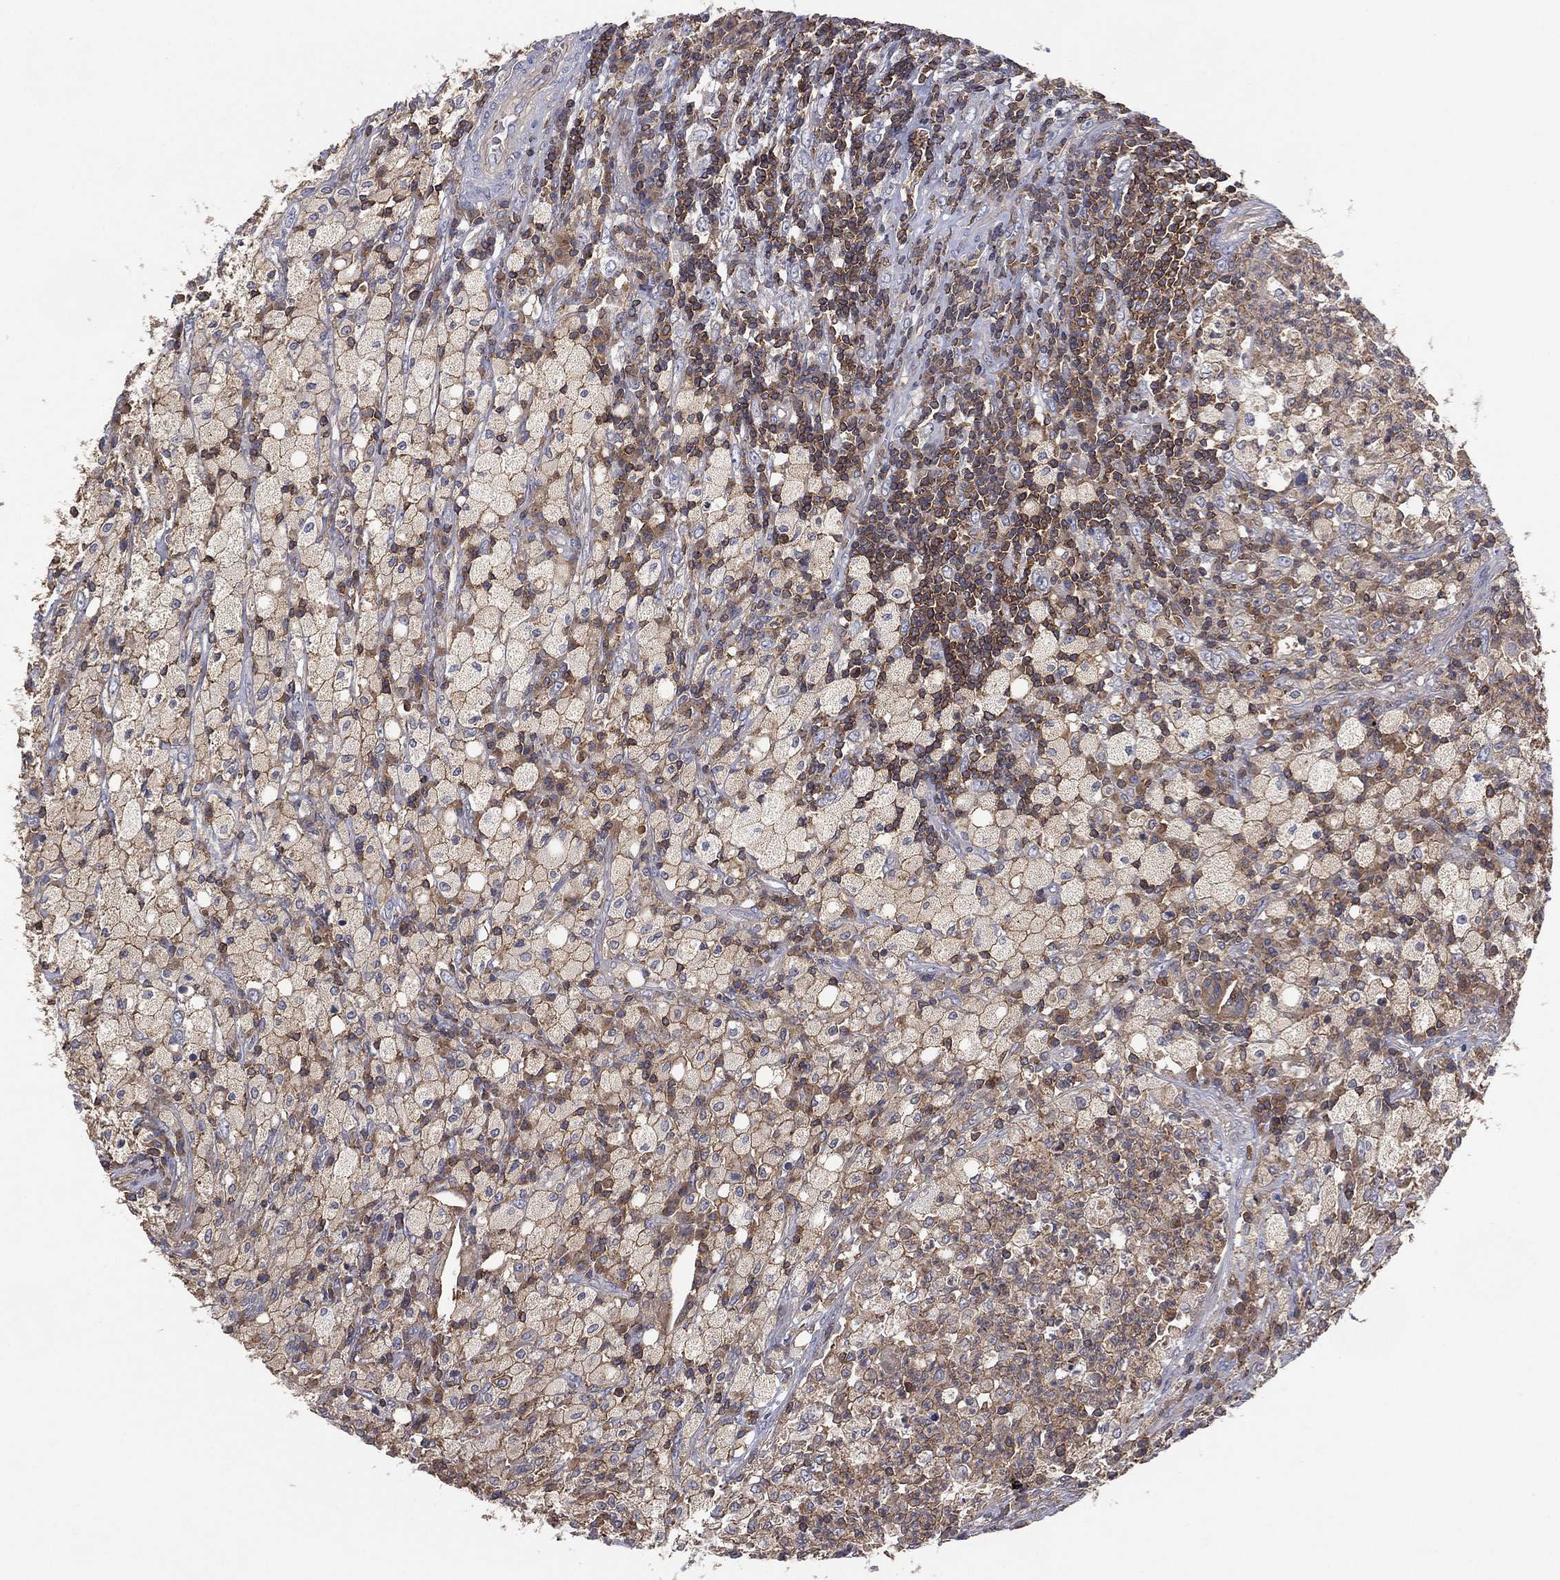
{"staining": {"intensity": "weak", "quantity": "25%-75%", "location": "cytoplasmic/membranous"}, "tissue": "testis cancer", "cell_type": "Tumor cells", "image_type": "cancer", "snomed": [{"axis": "morphology", "description": "Necrosis, NOS"}, {"axis": "morphology", "description": "Carcinoma, Embryonal, NOS"}, {"axis": "topography", "description": "Testis"}], "caption": "IHC of human testis cancer (embryonal carcinoma) demonstrates low levels of weak cytoplasmic/membranous expression in approximately 25%-75% of tumor cells. The protein of interest is shown in brown color, while the nuclei are stained blue.", "gene": "DOCK8", "patient": {"sex": "male", "age": 19}}